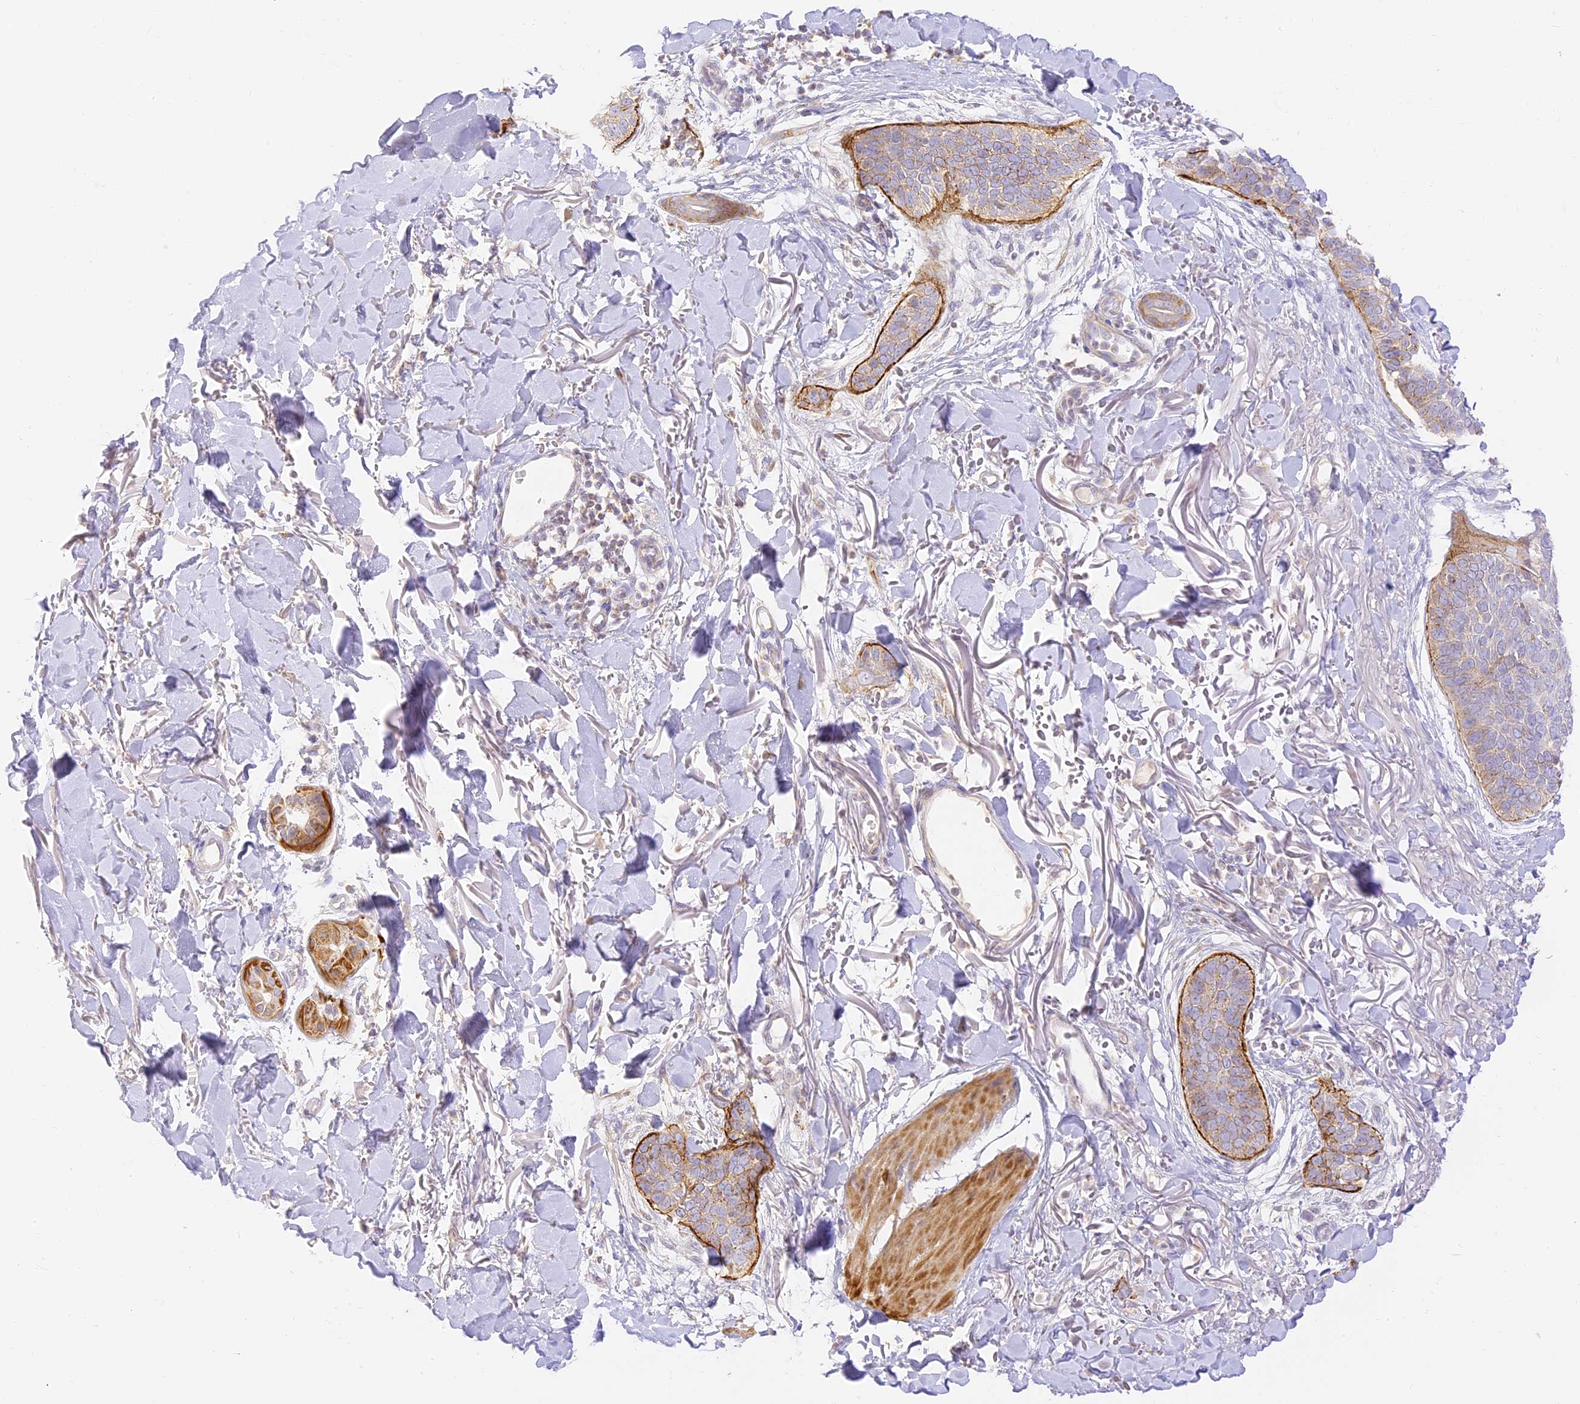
{"staining": {"intensity": "moderate", "quantity": "<25%", "location": "cytoplasmic/membranous"}, "tissue": "skin cancer", "cell_type": "Tumor cells", "image_type": "cancer", "snomed": [{"axis": "morphology", "description": "Basal cell carcinoma"}, {"axis": "topography", "description": "Skin"}], "caption": "Basal cell carcinoma (skin) tissue displays moderate cytoplasmic/membranous positivity in approximately <25% of tumor cells", "gene": "LRRC15", "patient": {"sex": "male", "age": 85}}